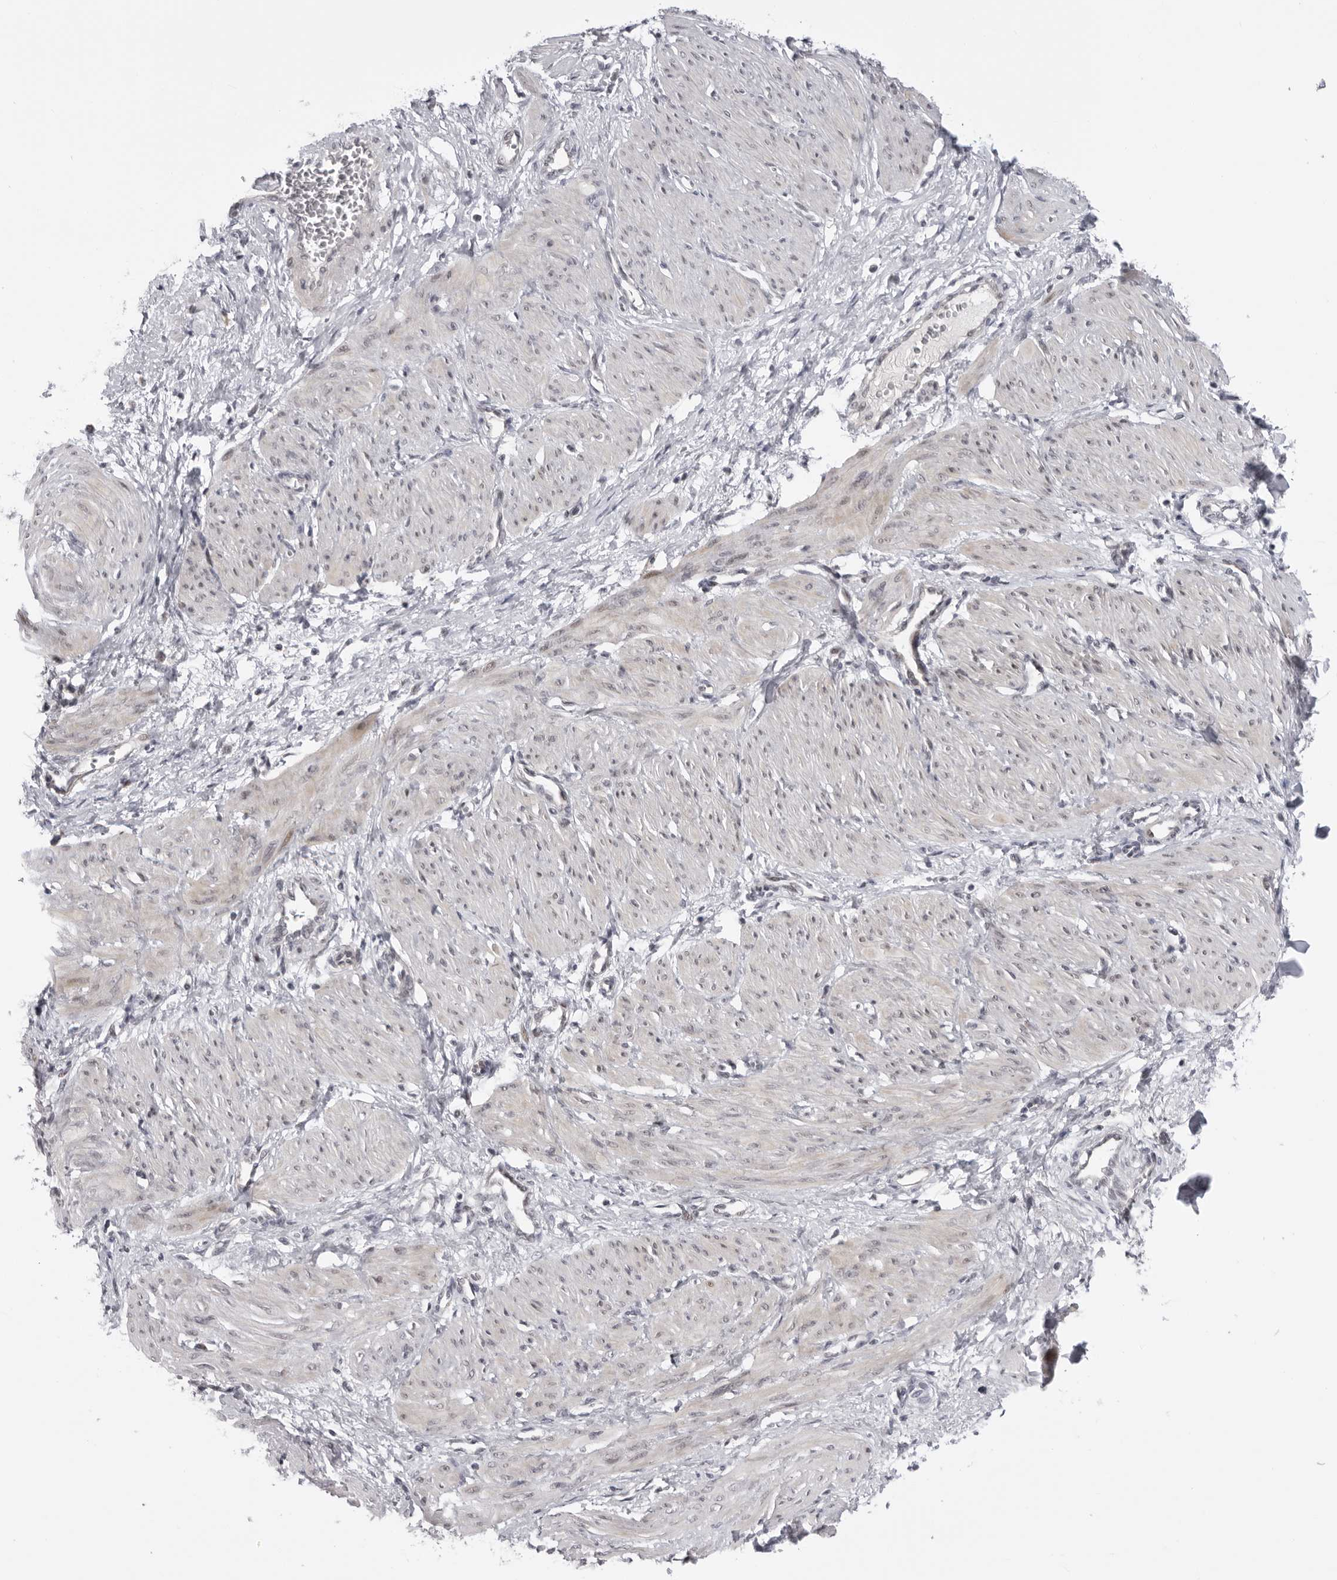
{"staining": {"intensity": "moderate", "quantity": "25%-75%", "location": "cytoplasmic/membranous,nuclear"}, "tissue": "smooth muscle", "cell_type": "Smooth muscle cells", "image_type": "normal", "snomed": [{"axis": "morphology", "description": "Normal tissue, NOS"}, {"axis": "topography", "description": "Endometrium"}], "caption": "Immunohistochemical staining of benign human smooth muscle demonstrates medium levels of moderate cytoplasmic/membranous,nuclear staining in about 25%-75% of smooth muscle cells.", "gene": "ALPK2", "patient": {"sex": "female", "age": 33}}